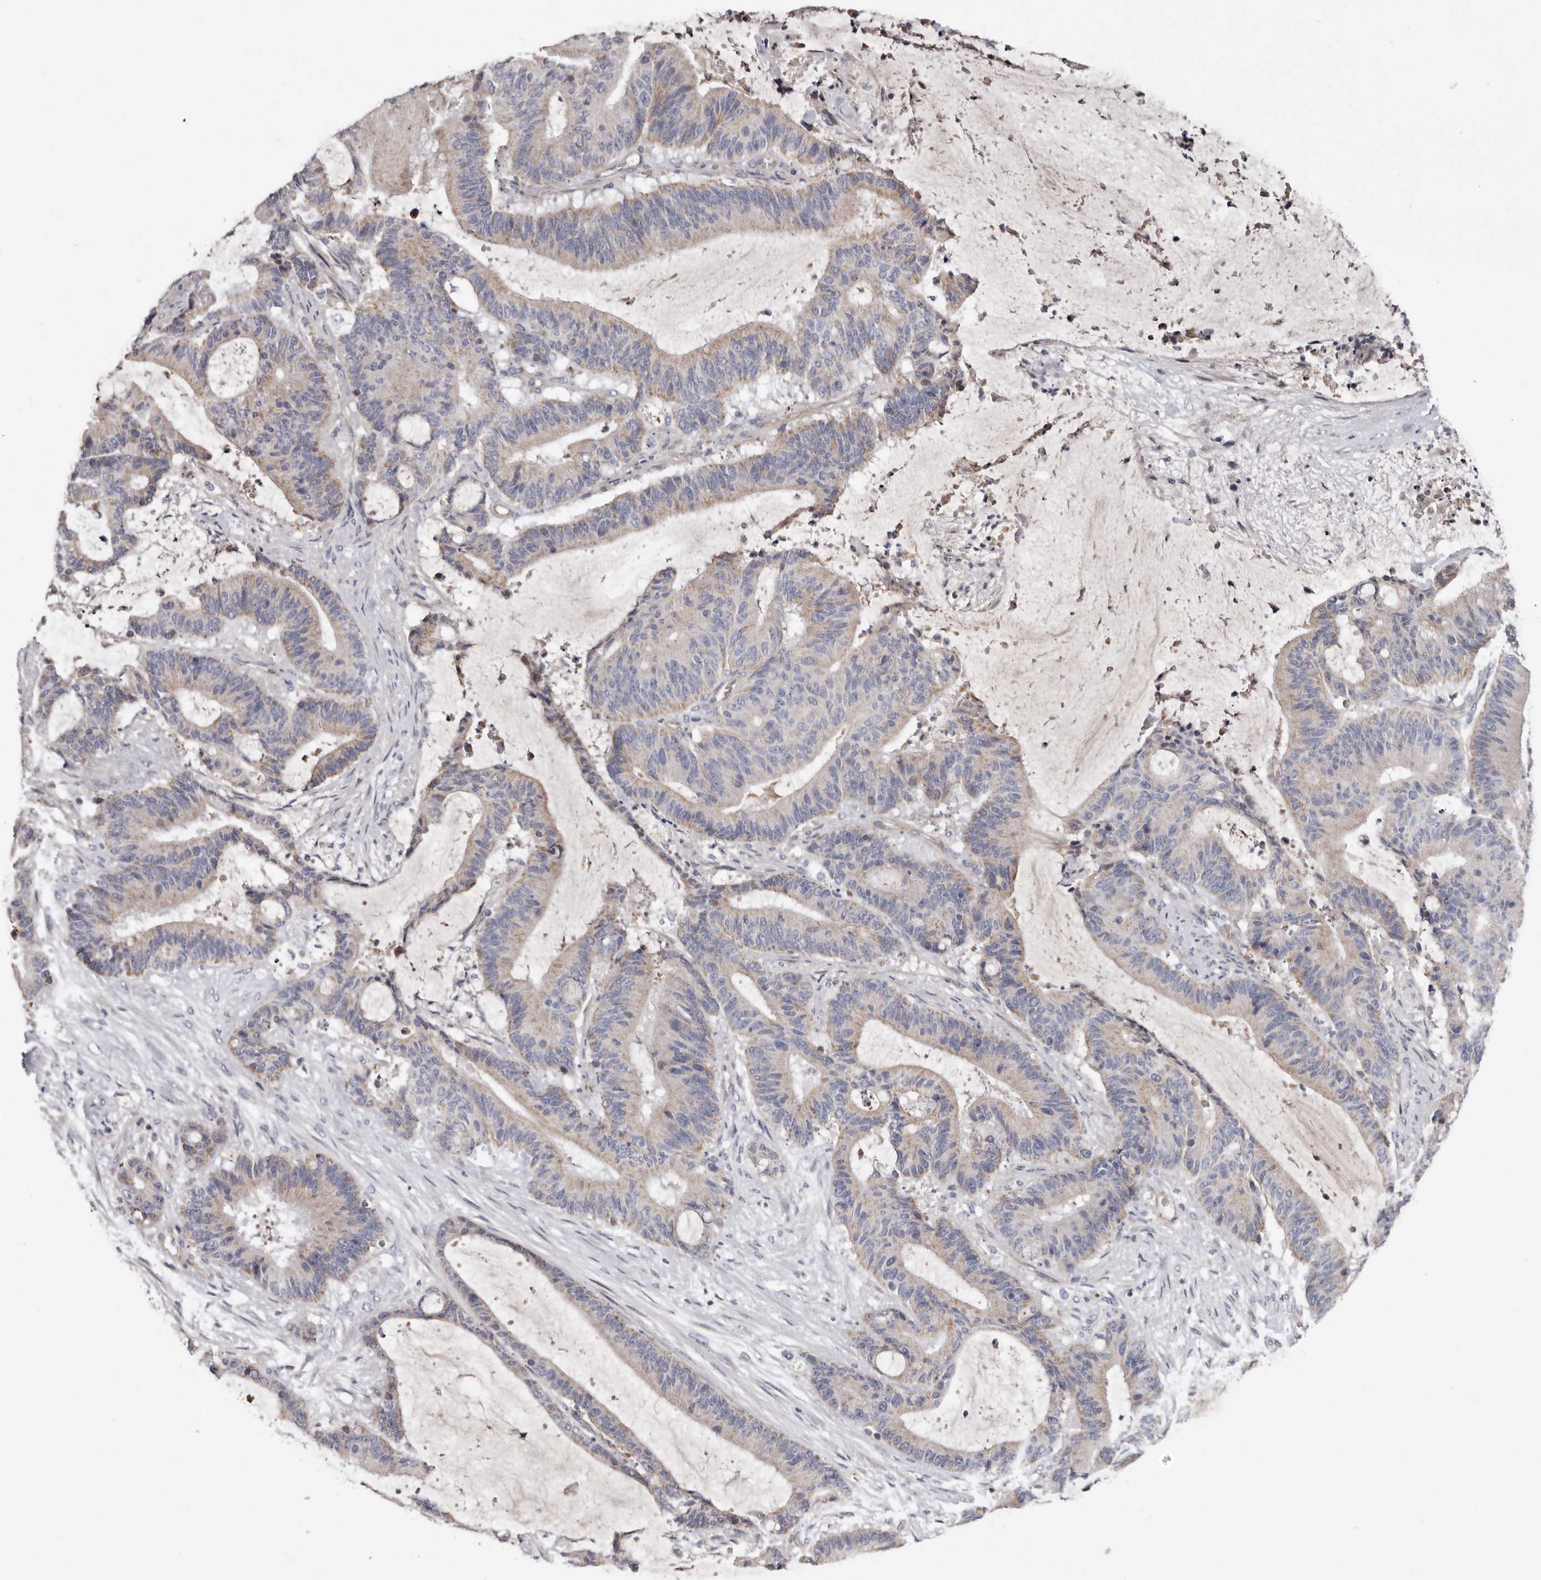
{"staining": {"intensity": "weak", "quantity": "25%-75%", "location": "cytoplasmic/membranous"}, "tissue": "liver cancer", "cell_type": "Tumor cells", "image_type": "cancer", "snomed": [{"axis": "morphology", "description": "Normal tissue, NOS"}, {"axis": "morphology", "description": "Cholangiocarcinoma"}, {"axis": "topography", "description": "Liver"}, {"axis": "topography", "description": "Peripheral nerve tissue"}], "caption": "This micrograph demonstrates immunohistochemistry (IHC) staining of human cholangiocarcinoma (liver), with low weak cytoplasmic/membranous staining in about 25%-75% of tumor cells.", "gene": "SPTA1", "patient": {"sex": "female", "age": 73}}